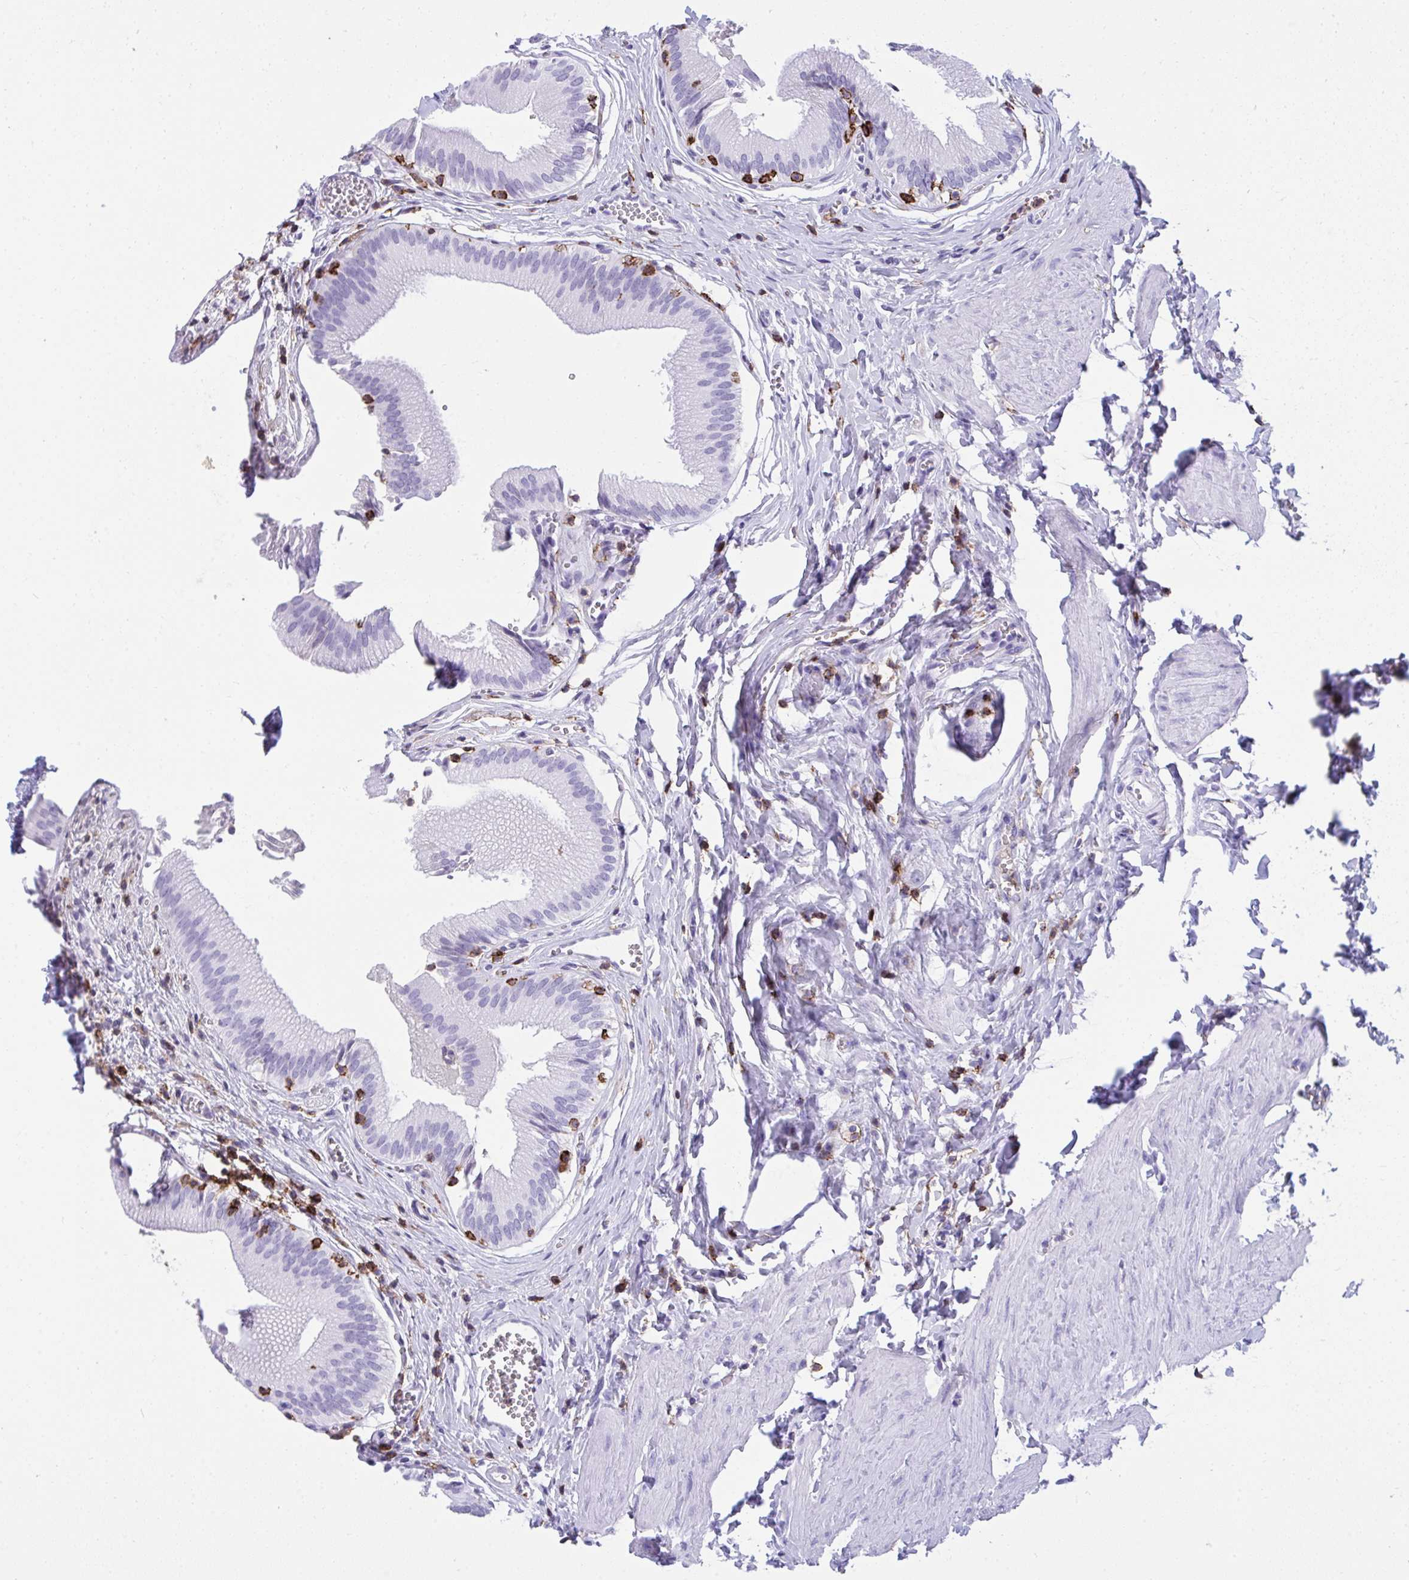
{"staining": {"intensity": "negative", "quantity": "none", "location": "none"}, "tissue": "gallbladder", "cell_type": "Glandular cells", "image_type": "normal", "snomed": [{"axis": "morphology", "description": "Normal tissue, NOS"}, {"axis": "topography", "description": "Gallbladder"}, {"axis": "topography", "description": "Peripheral nerve tissue"}], "caption": "This is an IHC histopathology image of unremarkable human gallbladder. There is no expression in glandular cells.", "gene": "SPN", "patient": {"sex": "male", "age": 17}}